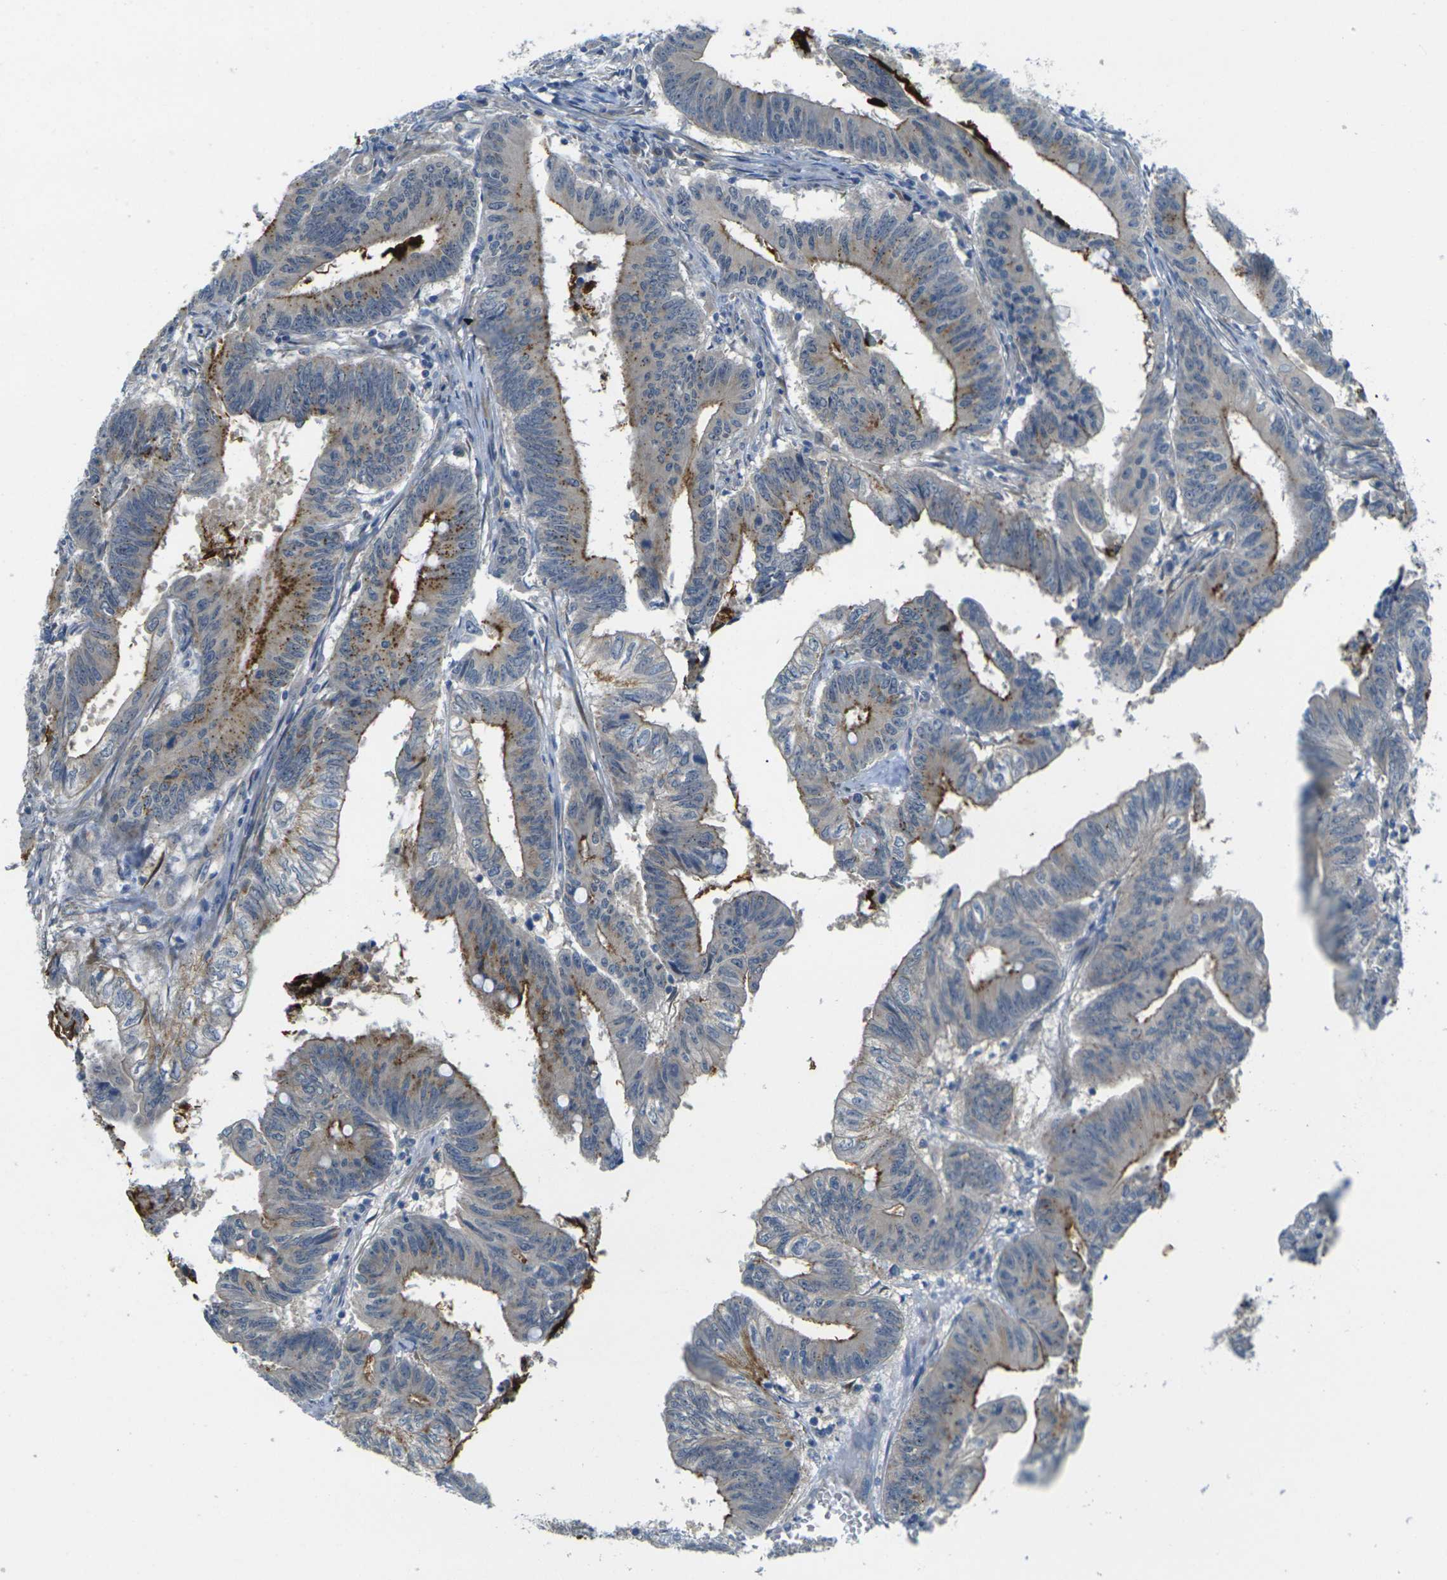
{"staining": {"intensity": "moderate", "quantity": "25%-75%", "location": "cytoplasmic/membranous"}, "tissue": "colorectal cancer", "cell_type": "Tumor cells", "image_type": "cancer", "snomed": [{"axis": "morphology", "description": "Adenocarcinoma, NOS"}, {"axis": "topography", "description": "Colon"}], "caption": "Immunohistochemistry of human colorectal cancer displays medium levels of moderate cytoplasmic/membranous staining in approximately 25%-75% of tumor cells.", "gene": "CYP2C8", "patient": {"sex": "male", "age": 45}}